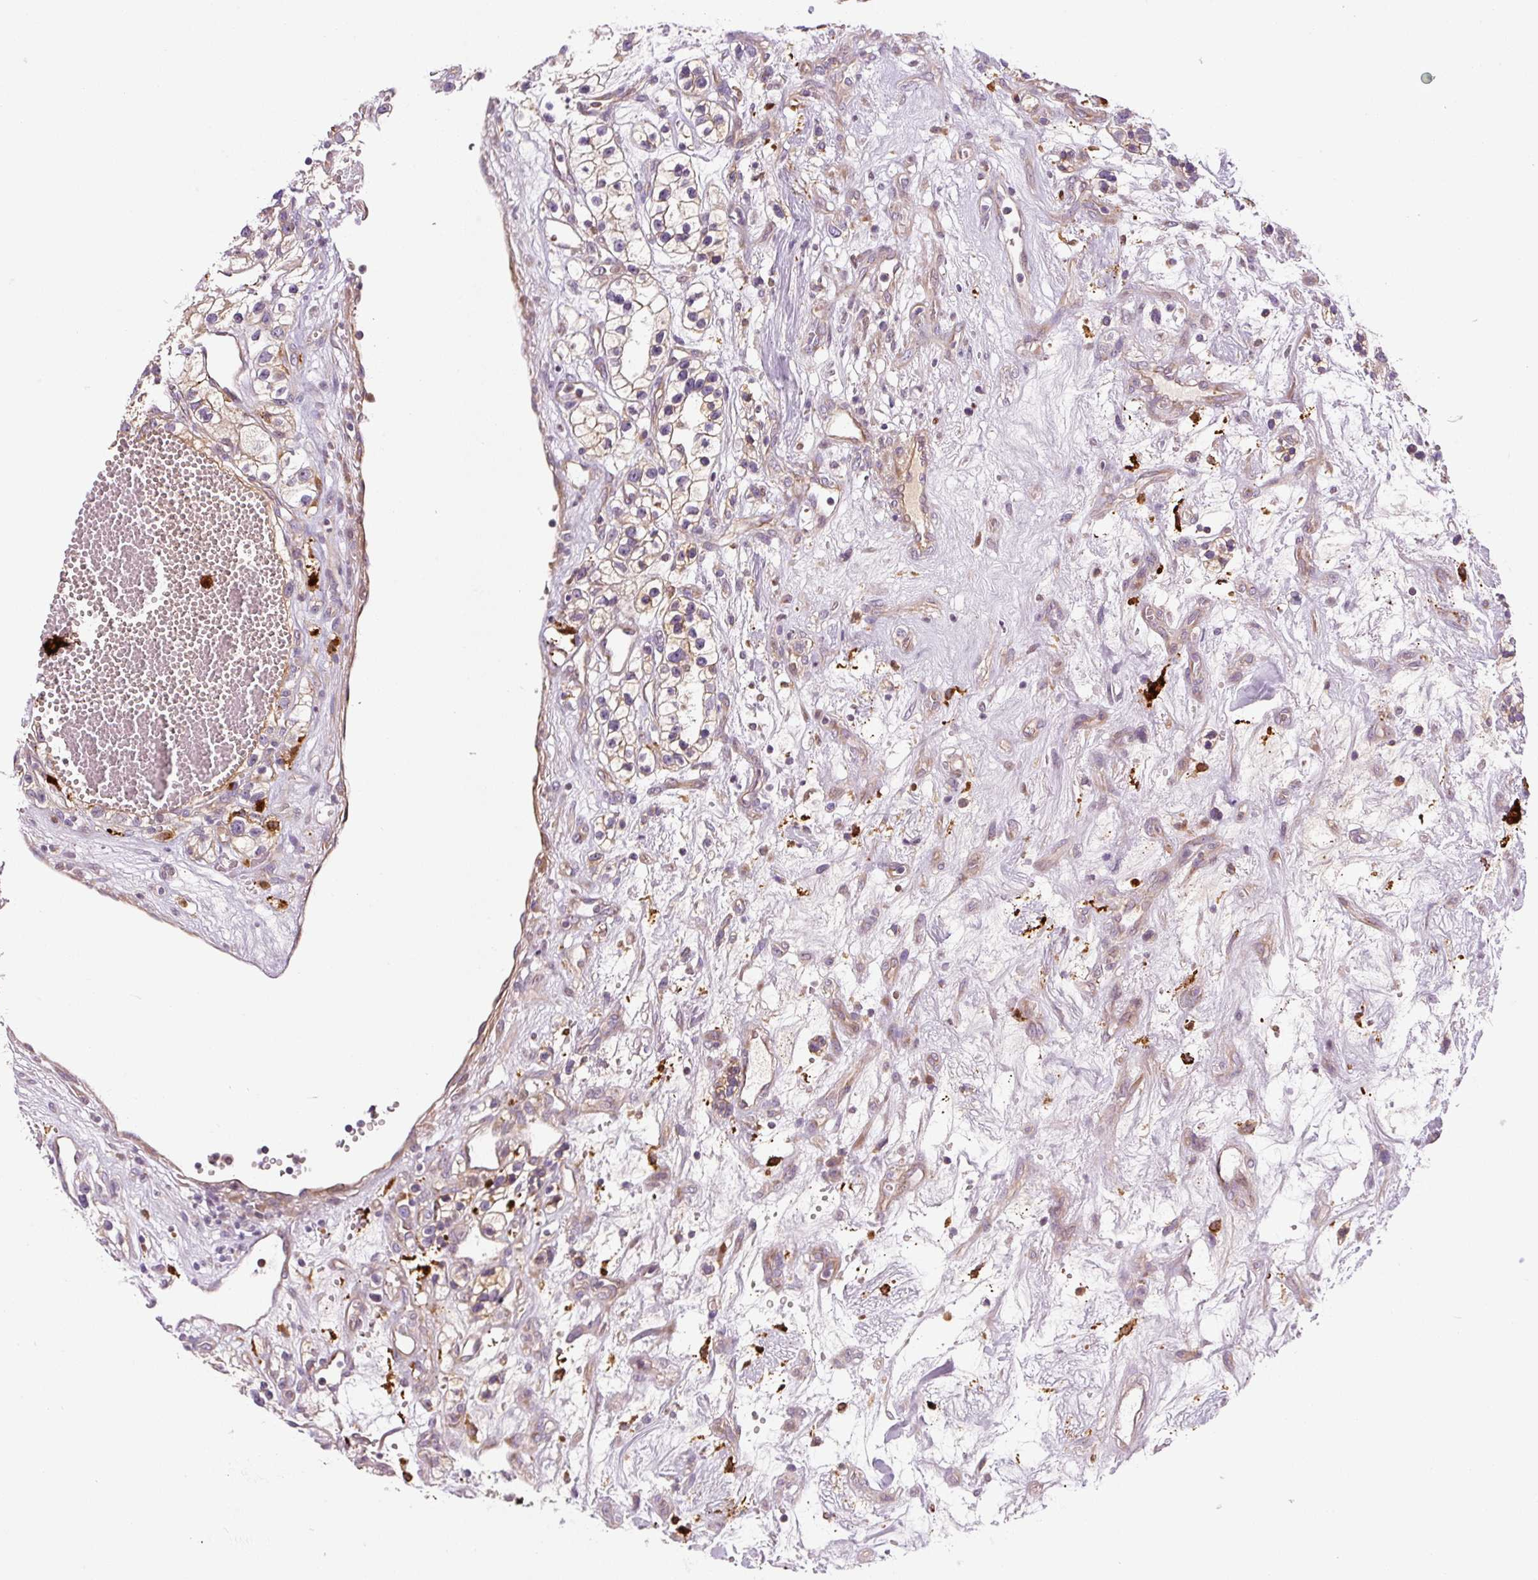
{"staining": {"intensity": "weak", "quantity": "<25%", "location": "cytoplasmic/membranous"}, "tissue": "renal cancer", "cell_type": "Tumor cells", "image_type": "cancer", "snomed": [{"axis": "morphology", "description": "Adenocarcinoma, NOS"}, {"axis": "topography", "description": "Kidney"}], "caption": "Tumor cells show no significant protein staining in adenocarcinoma (renal).", "gene": "FUT10", "patient": {"sex": "female", "age": 57}}